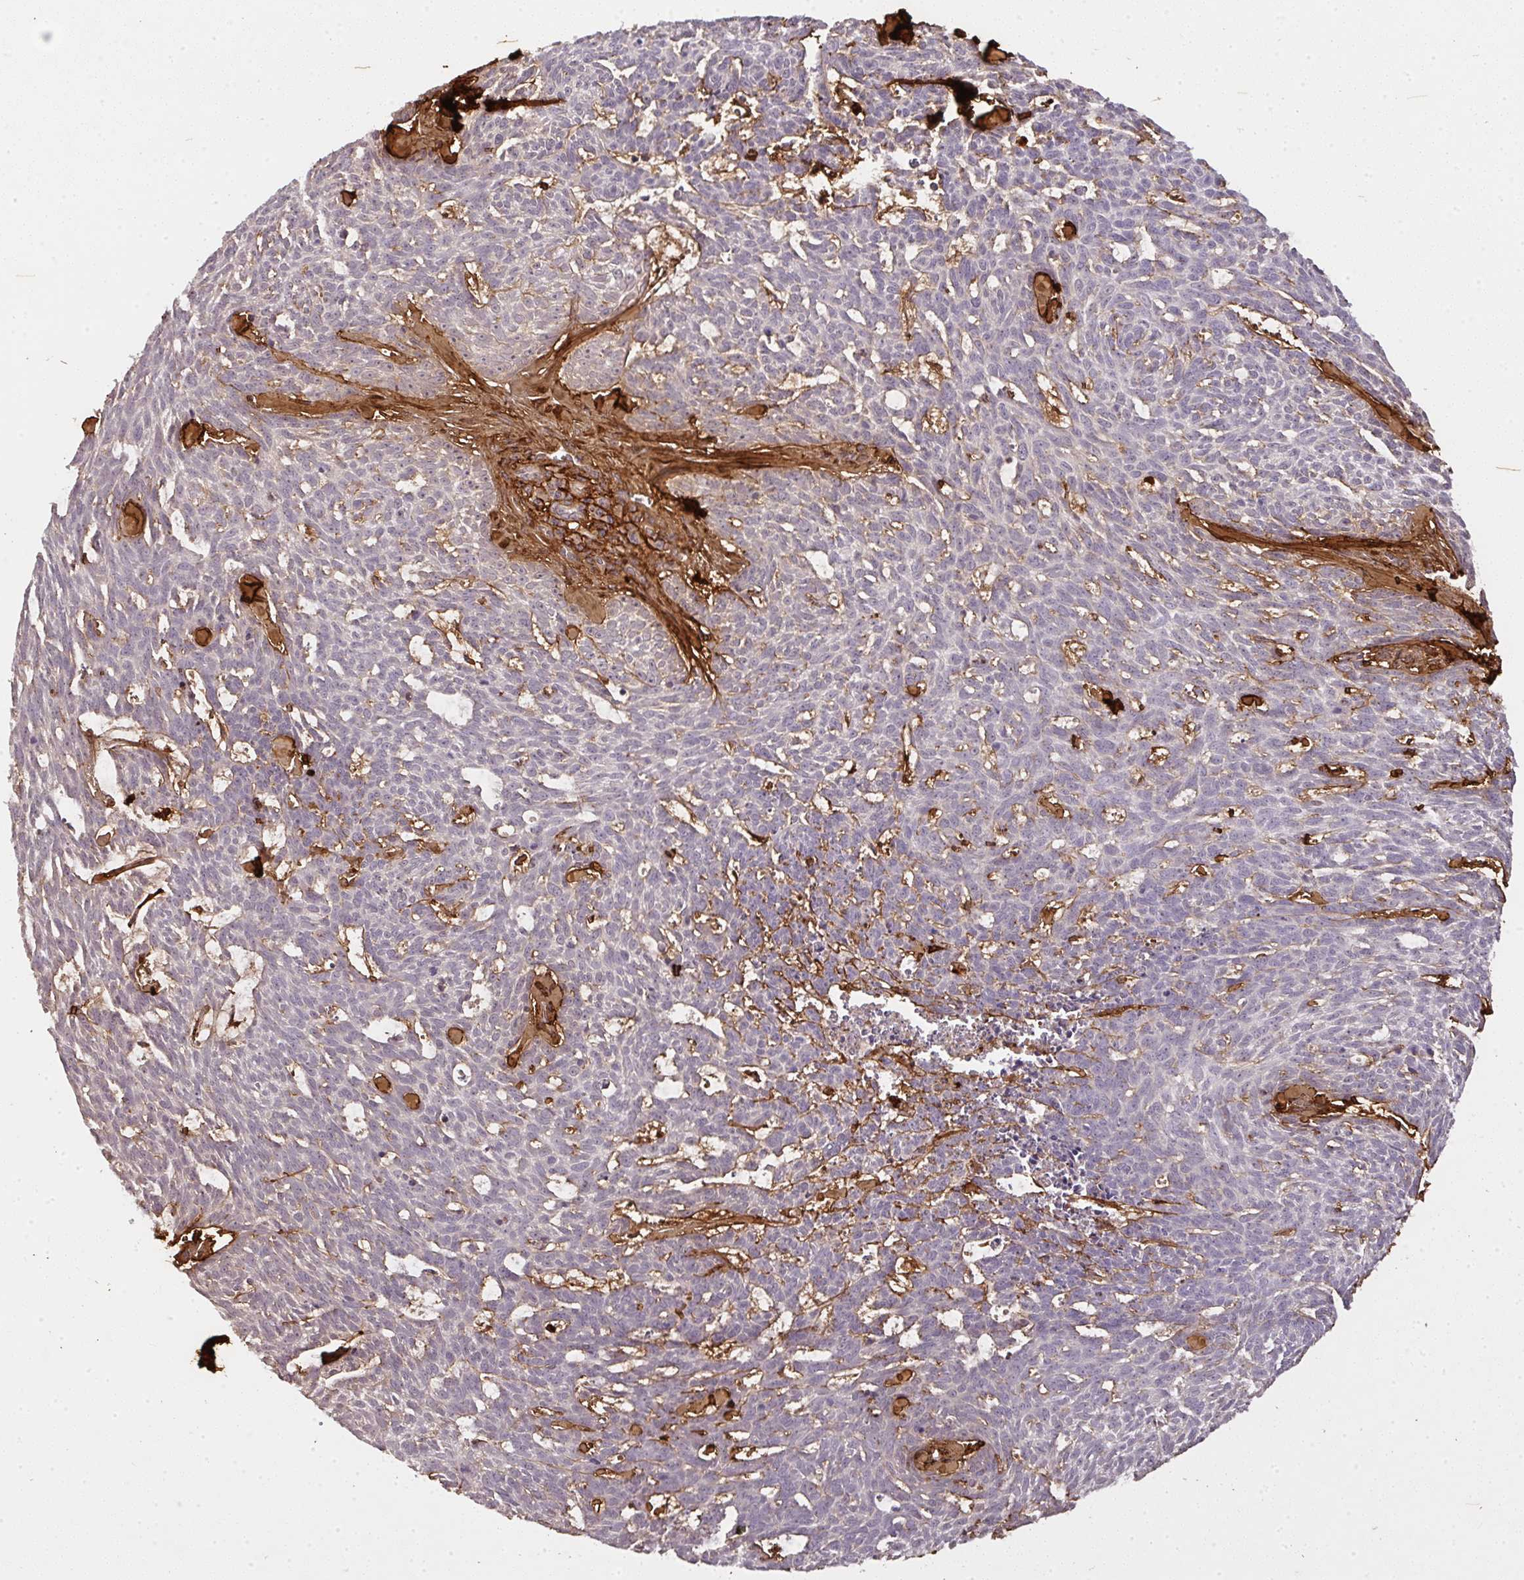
{"staining": {"intensity": "negative", "quantity": "none", "location": "none"}, "tissue": "skin cancer", "cell_type": "Tumor cells", "image_type": "cancer", "snomed": [{"axis": "morphology", "description": "Basal cell carcinoma"}, {"axis": "topography", "description": "Skin"}], "caption": "Immunohistochemical staining of skin cancer demonstrates no significant expression in tumor cells.", "gene": "COL3A1", "patient": {"sex": "female", "age": 93}}